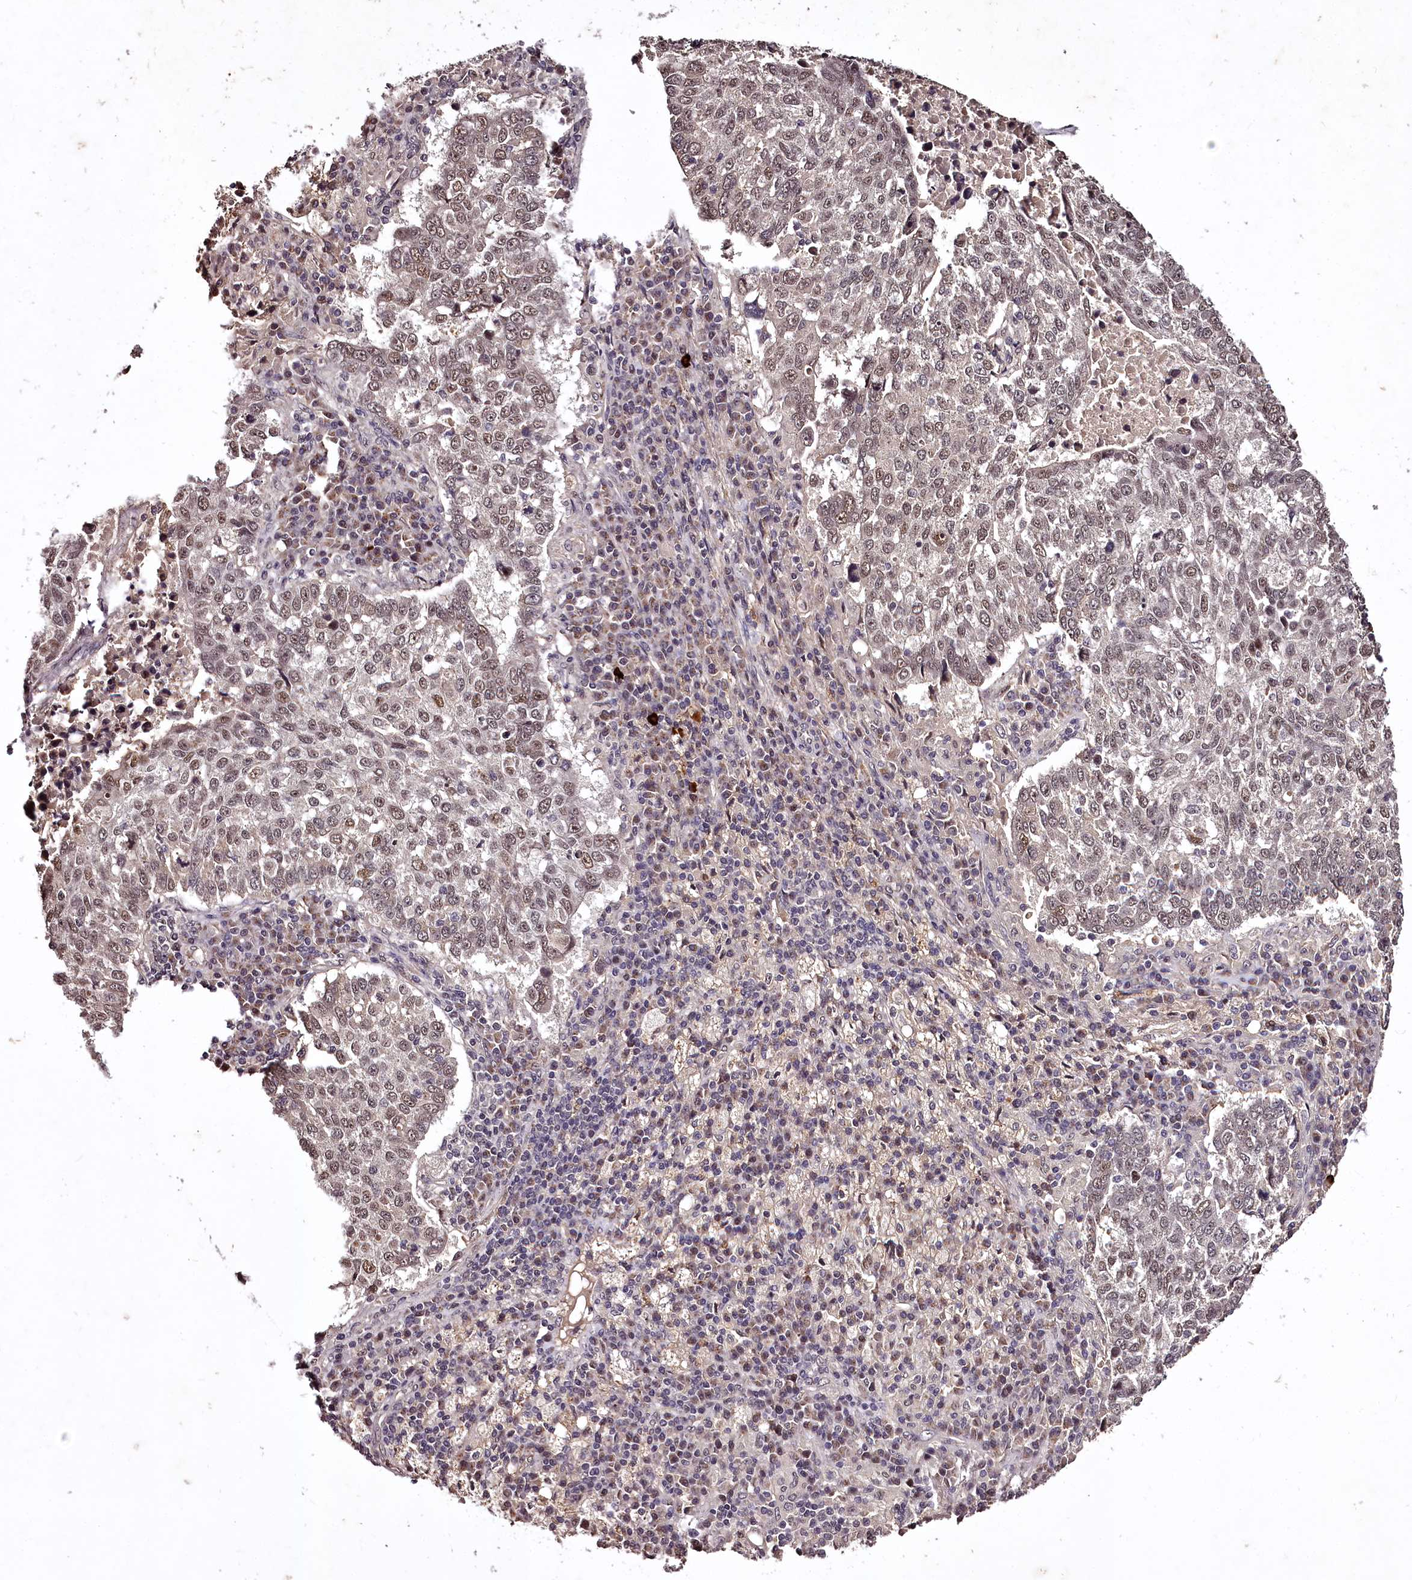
{"staining": {"intensity": "moderate", "quantity": ">75%", "location": "nuclear"}, "tissue": "lung cancer", "cell_type": "Tumor cells", "image_type": "cancer", "snomed": [{"axis": "morphology", "description": "Squamous cell carcinoma, NOS"}, {"axis": "topography", "description": "Lung"}], "caption": "Immunohistochemical staining of squamous cell carcinoma (lung) demonstrates medium levels of moderate nuclear protein positivity in approximately >75% of tumor cells.", "gene": "MAML3", "patient": {"sex": "male", "age": 73}}